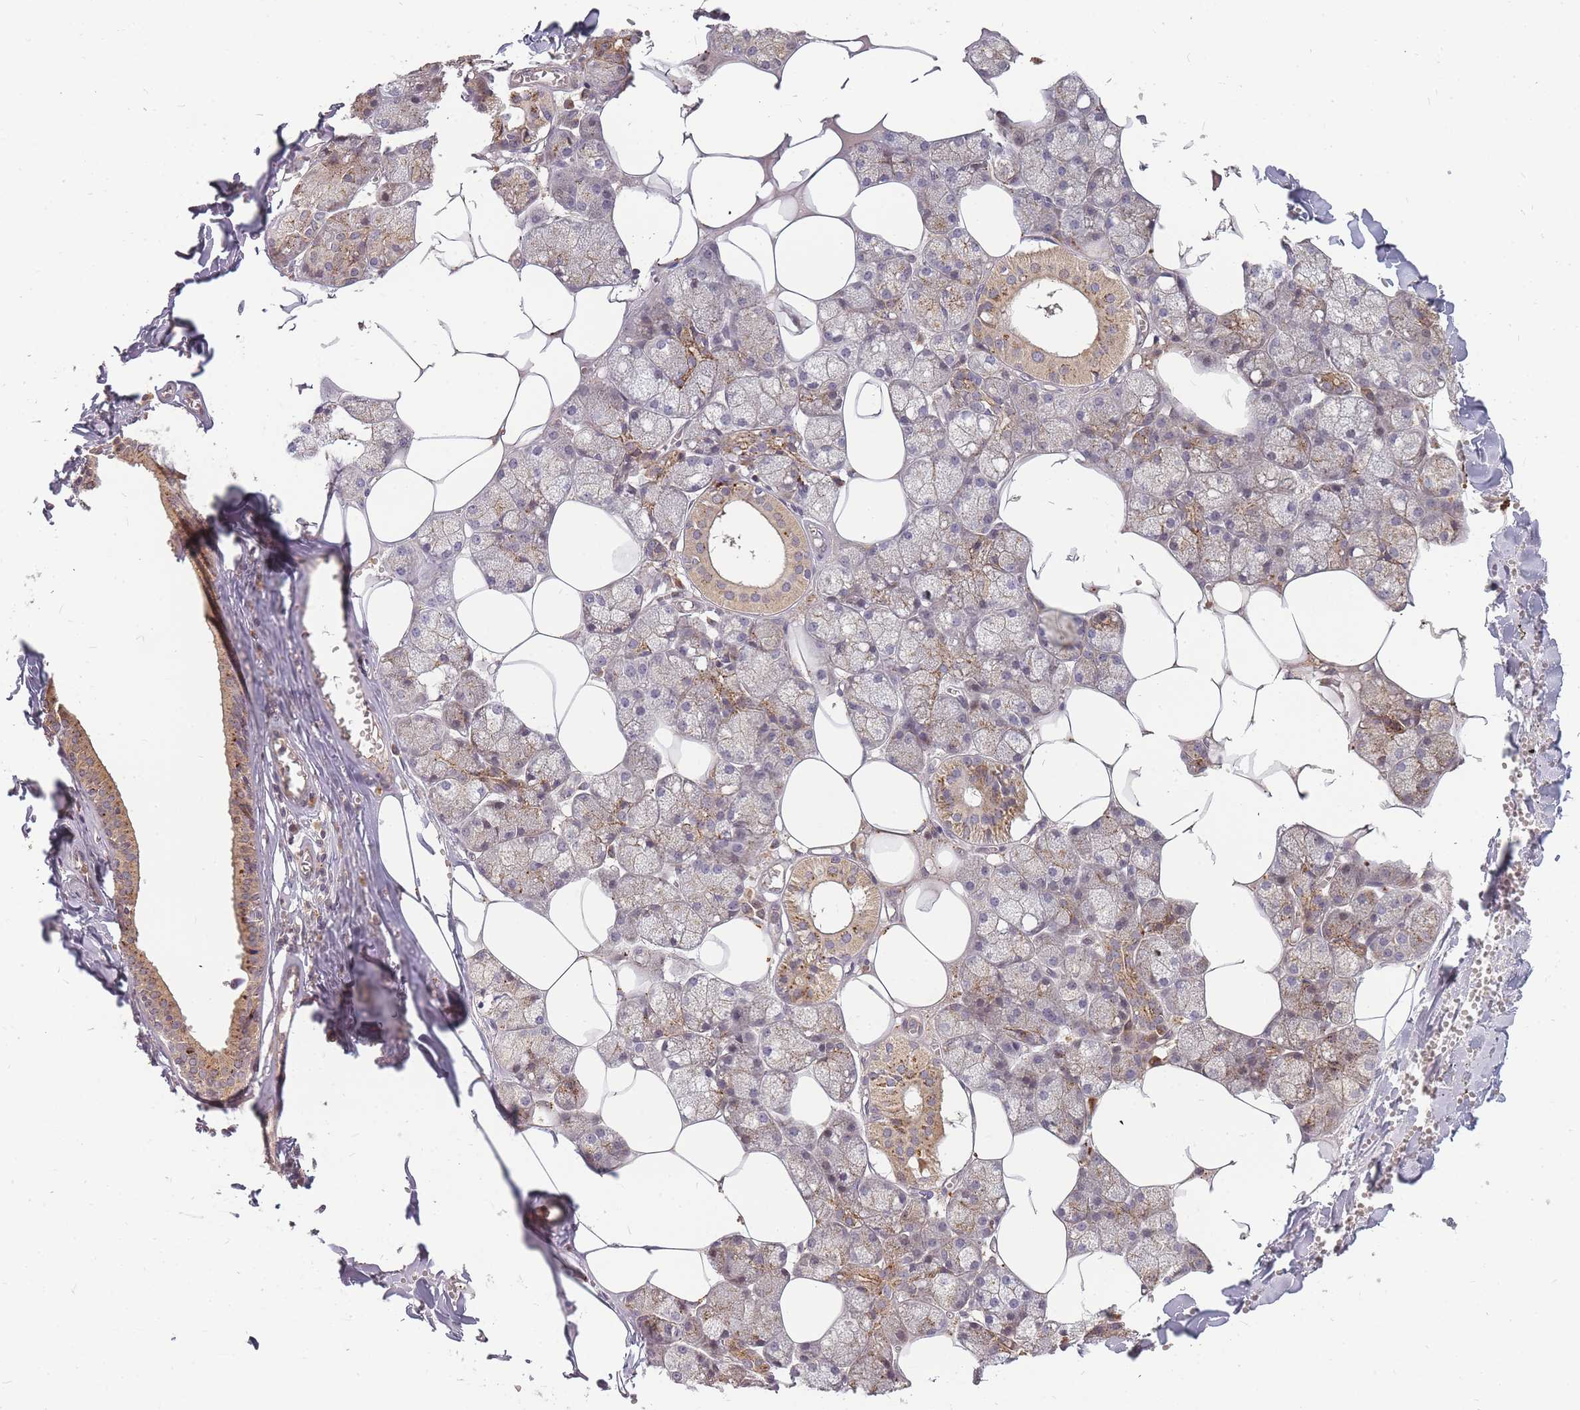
{"staining": {"intensity": "moderate", "quantity": "25%-75%", "location": "cytoplasmic/membranous"}, "tissue": "salivary gland", "cell_type": "Glandular cells", "image_type": "normal", "snomed": [{"axis": "morphology", "description": "Normal tissue, NOS"}, {"axis": "topography", "description": "Salivary gland"}], "caption": "Salivary gland stained for a protein shows moderate cytoplasmic/membranous positivity in glandular cells.", "gene": "ATG5", "patient": {"sex": "male", "age": 62}}